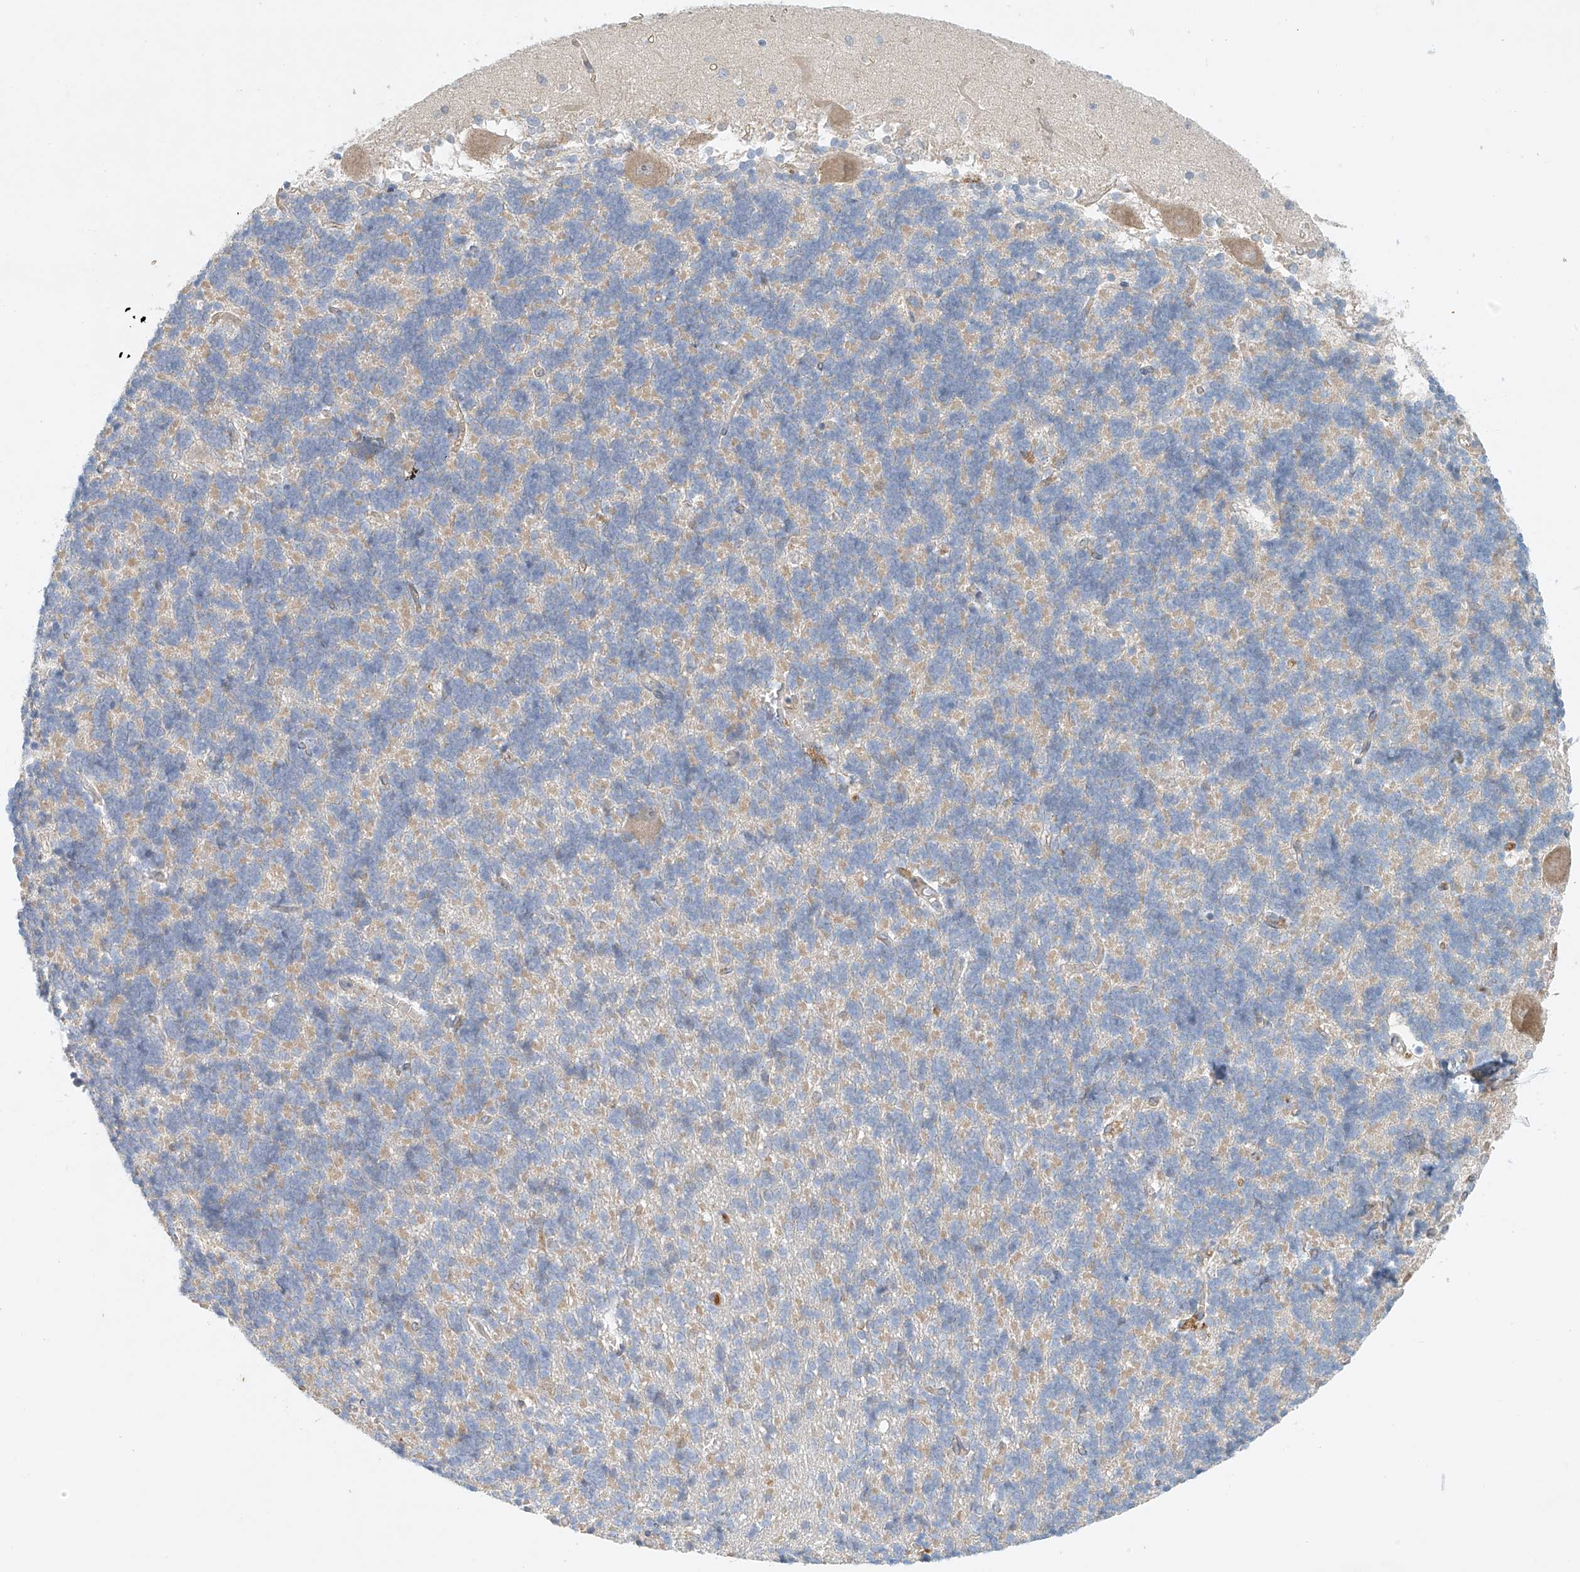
{"staining": {"intensity": "weak", "quantity": "<25%", "location": "nuclear"}, "tissue": "cerebellum", "cell_type": "Cells in granular layer", "image_type": "normal", "snomed": [{"axis": "morphology", "description": "Normal tissue, NOS"}, {"axis": "topography", "description": "Cerebellum"}], "caption": "Immunohistochemistry photomicrograph of normal cerebellum stained for a protein (brown), which demonstrates no staining in cells in granular layer. The staining was performed using DAB to visualize the protein expression in brown, while the nuclei were stained in blue with hematoxylin (Magnification: 20x).", "gene": "ENSG00000266202", "patient": {"sex": "male", "age": 37}}